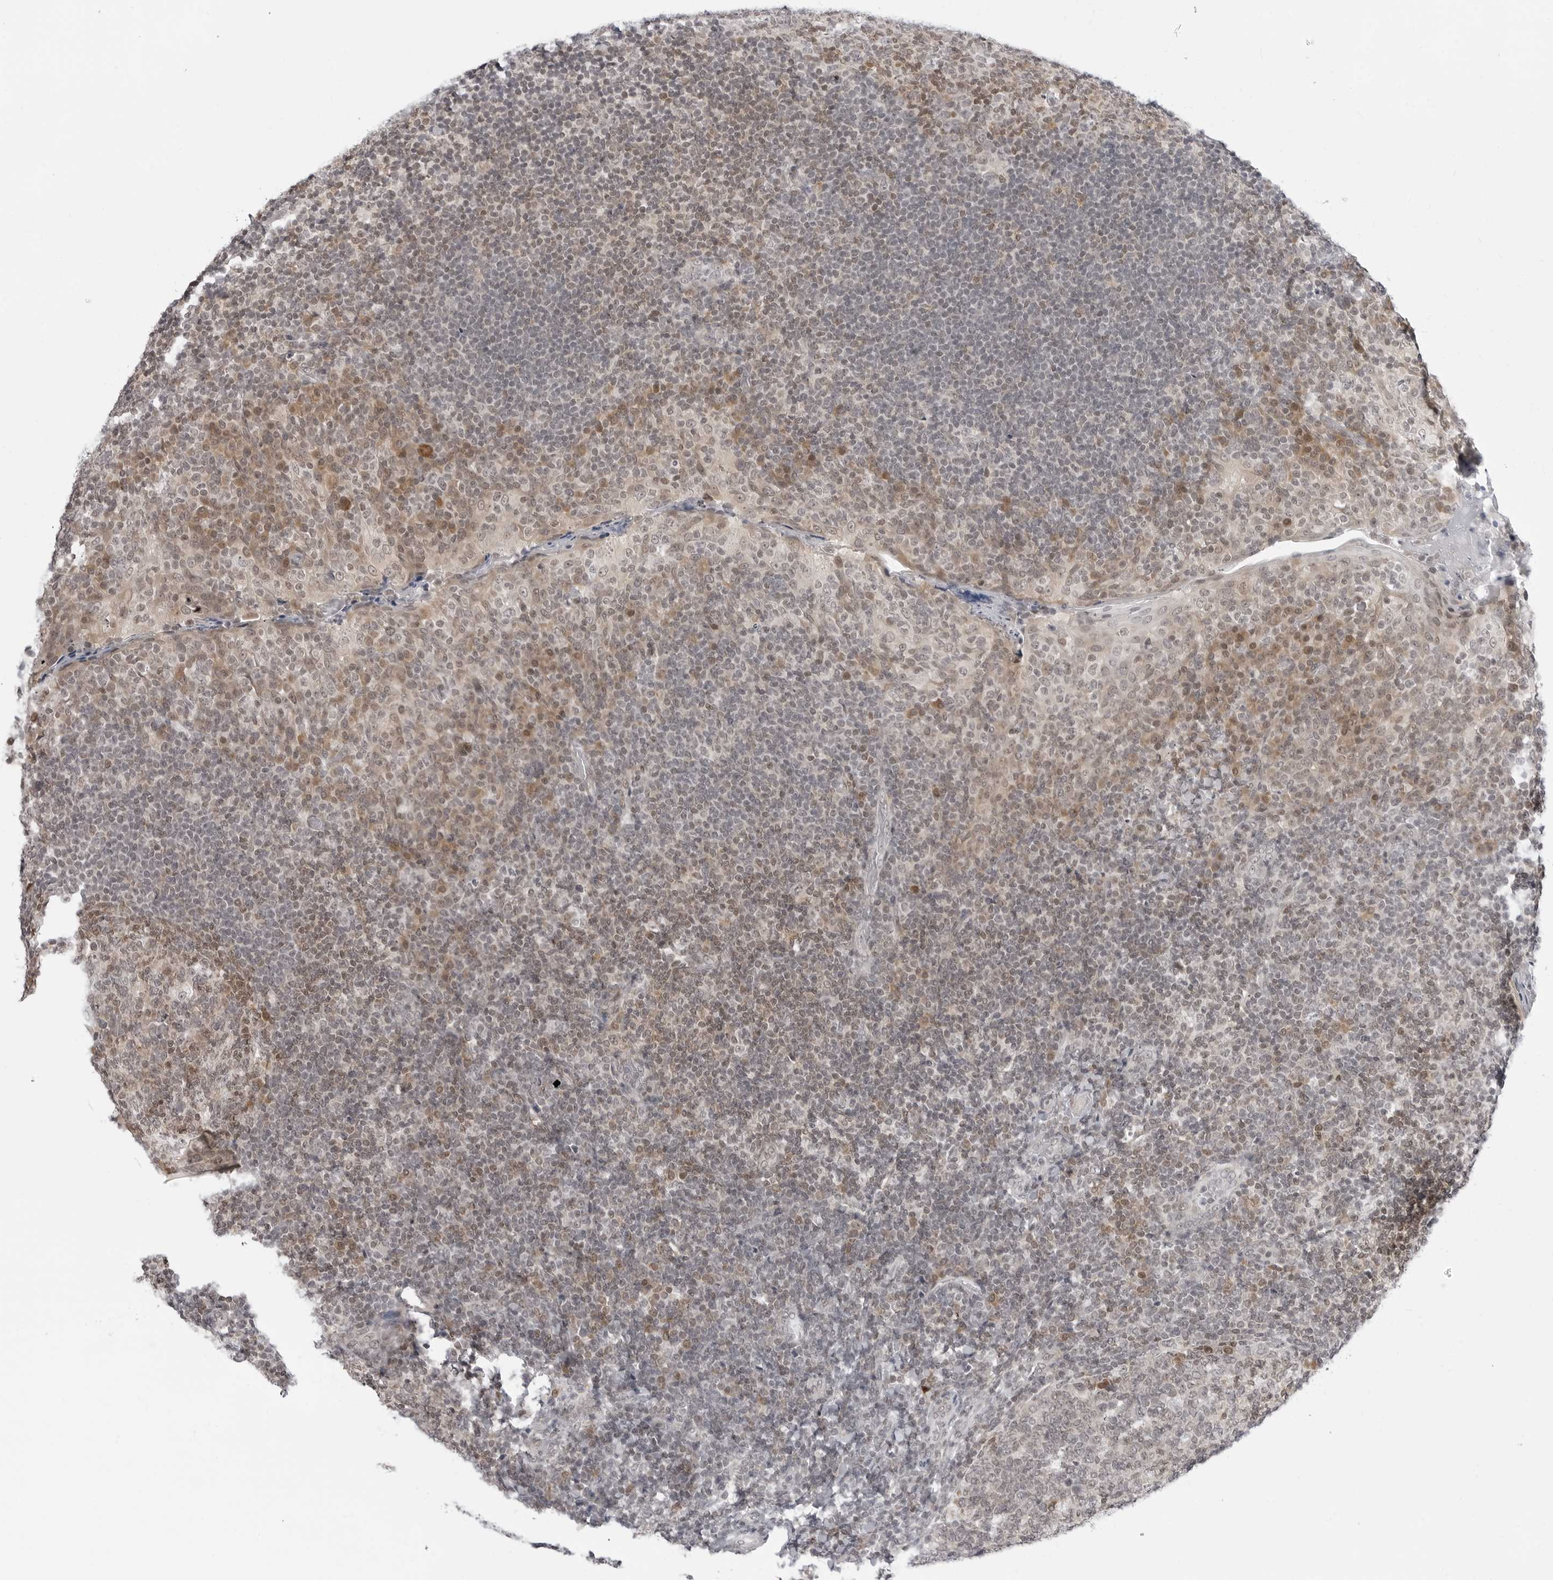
{"staining": {"intensity": "weak", "quantity": "25%-75%", "location": "nuclear"}, "tissue": "tonsil", "cell_type": "Germinal center cells", "image_type": "normal", "snomed": [{"axis": "morphology", "description": "Normal tissue, NOS"}, {"axis": "topography", "description": "Tonsil"}], "caption": "Protein staining of normal tonsil reveals weak nuclear positivity in approximately 25%-75% of germinal center cells.", "gene": "PPP2R5C", "patient": {"sex": "female", "age": 19}}